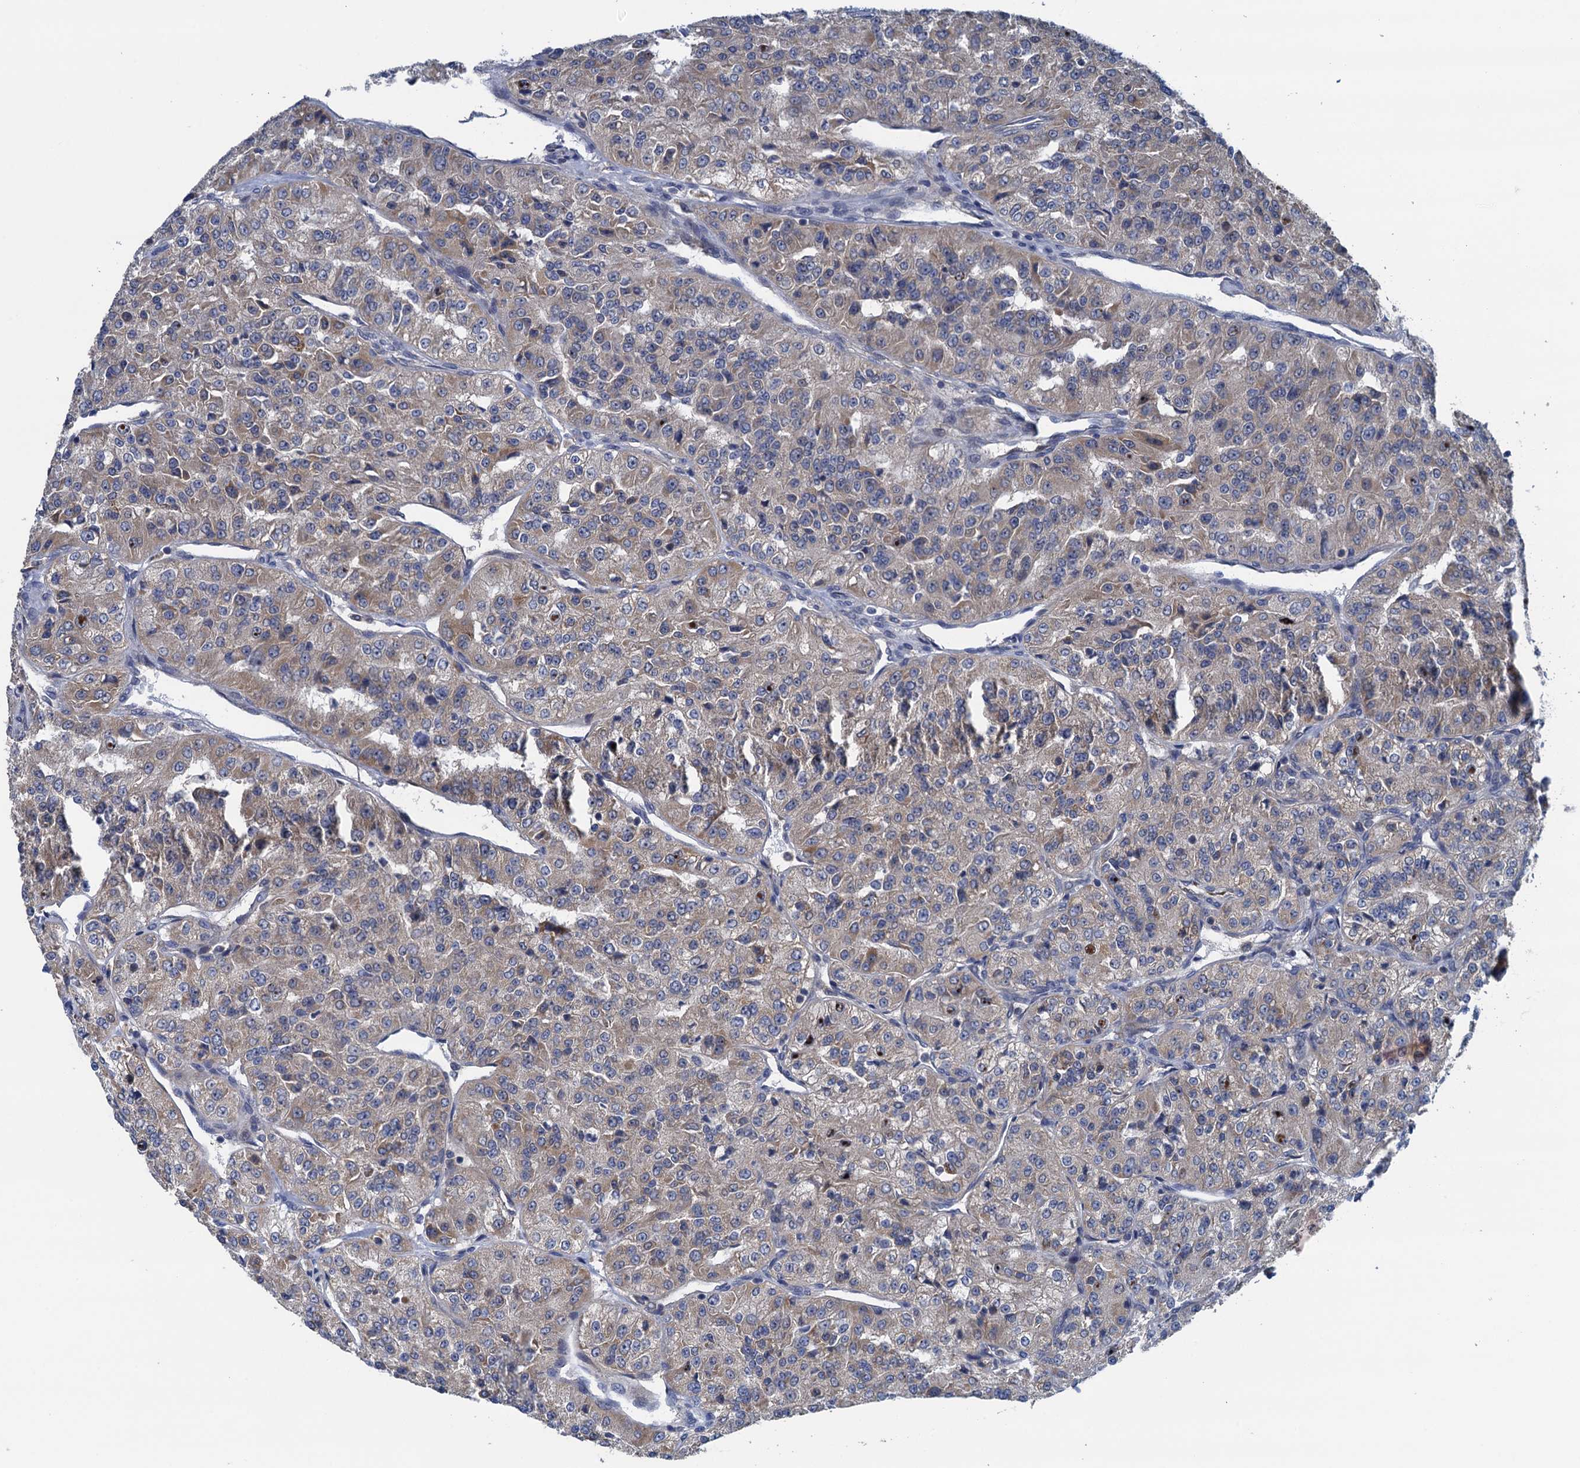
{"staining": {"intensity": "weak", "quantity": ">75%", "location": "cytoplasmic/membranous"}, "tissue": "renal cancer", "cell_type": "Tumor cells", "image_type": "cancer", "snomed": [{"axis": "morphology", "description": "Adenocarcinoma, NOS"}, {"axis": "topography", "description": "Kidney"}], "caption": "This image displays adenocarcinoma (renal) stained with IHC to label a protein in brown. The cytoplasmic/membranous of tumor cells show weak positivity for the protein. Nuclei are counter-stained blue.", "gene": "CNTN5", "patient": {"sex": "female", "age": 63}}